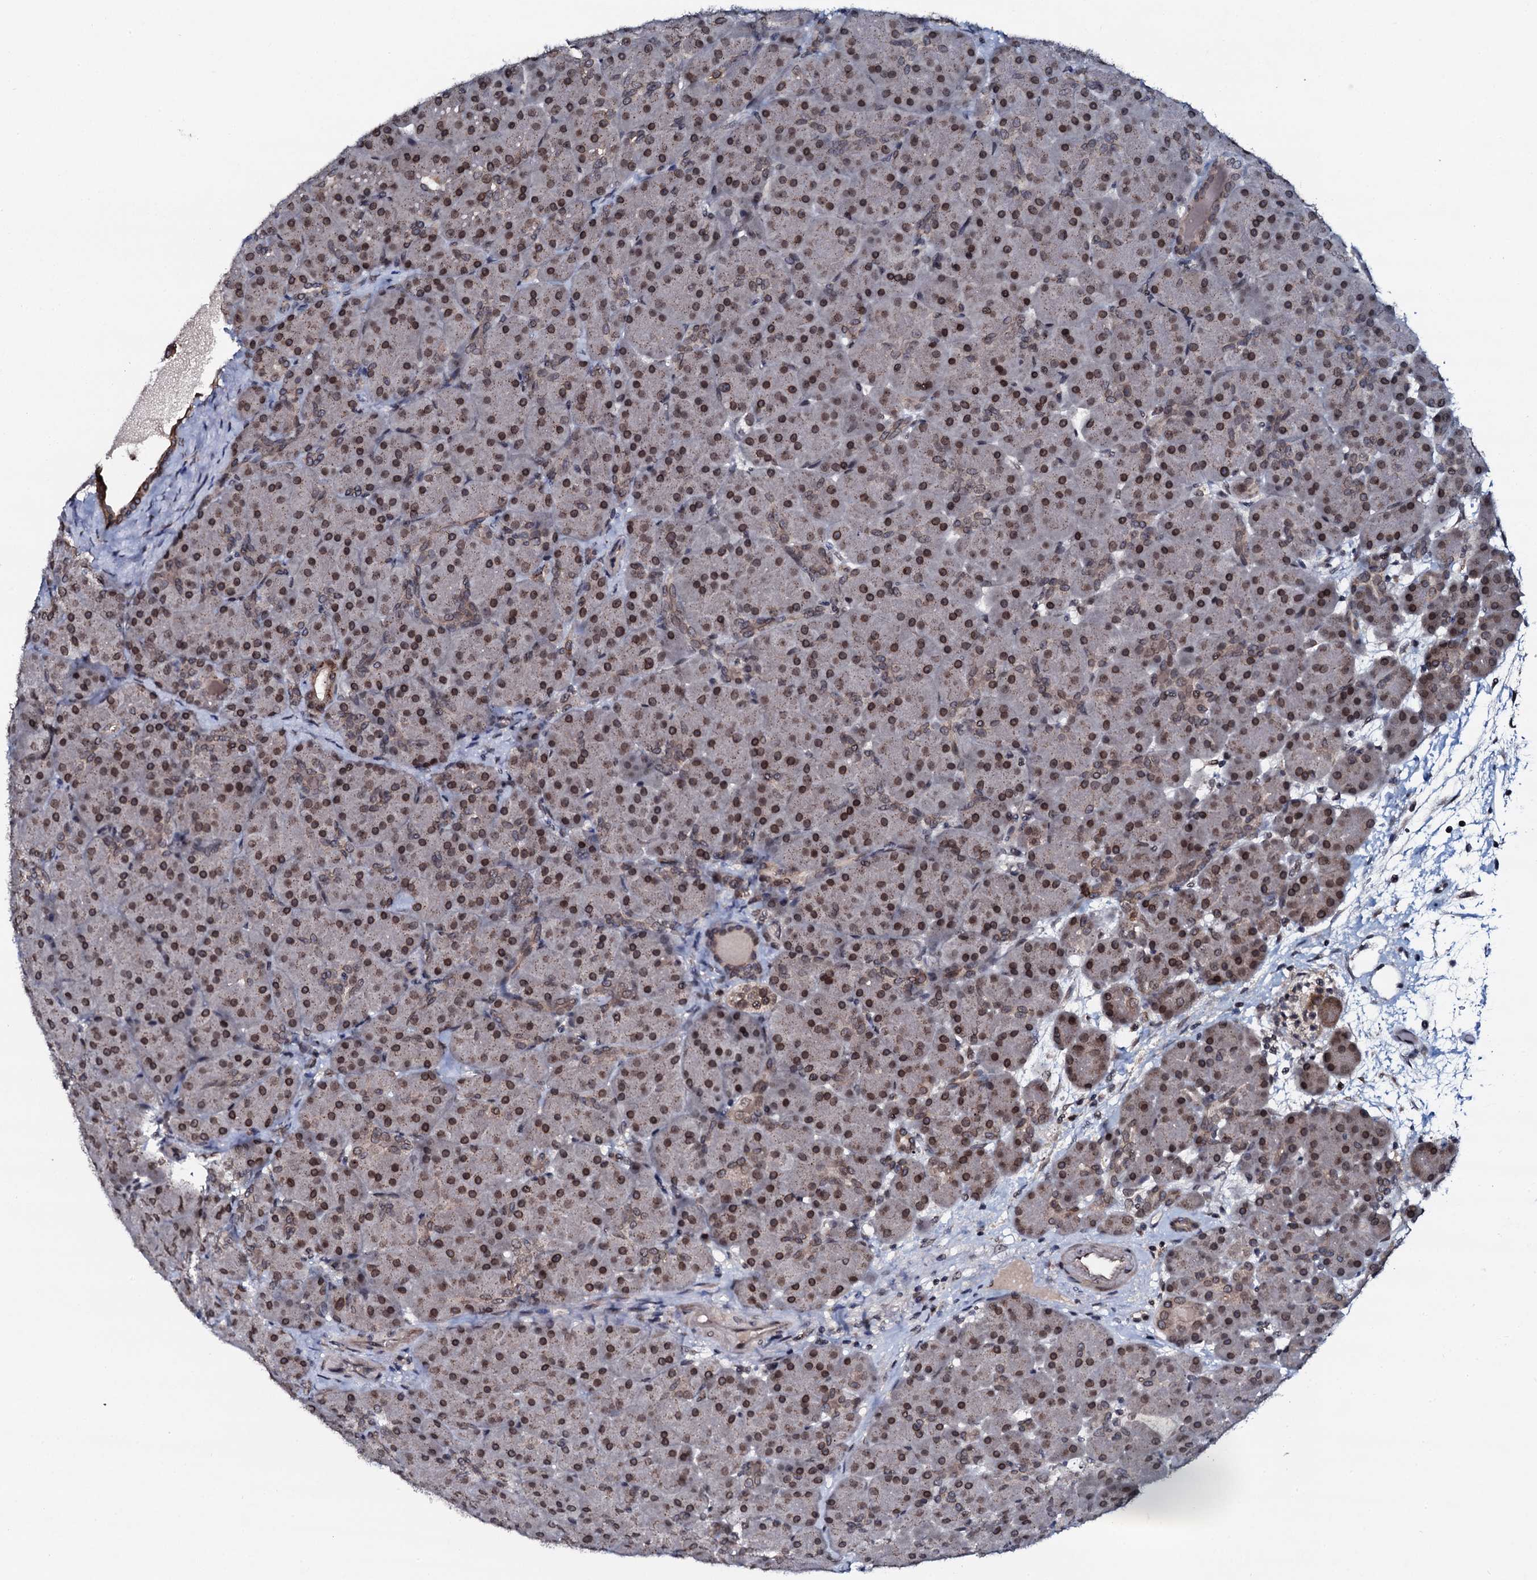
{"staining": {"intensity": "moderate", "quantity": "25%-75%", "location": "nuclear"}, "tissue": "pancreas", "cell_type": "Exocrine glandular cells", "image_type": "normal", "snomed": [{"axis": "morphology", "description": "Normal tissue, NOS"}, {"axis": "topography", "description": "Pancreas"}], "caption": "A brown stain shows moderate nuclear staining of a protein in exocrine glandular cells of normal pancreas. (DAB (3,3'-diaminobenzidine) = brown stain, brightfield microscopy at high magnification).", "gene": "SNTA1", "patient": {"sex": "male", "age": 66}}